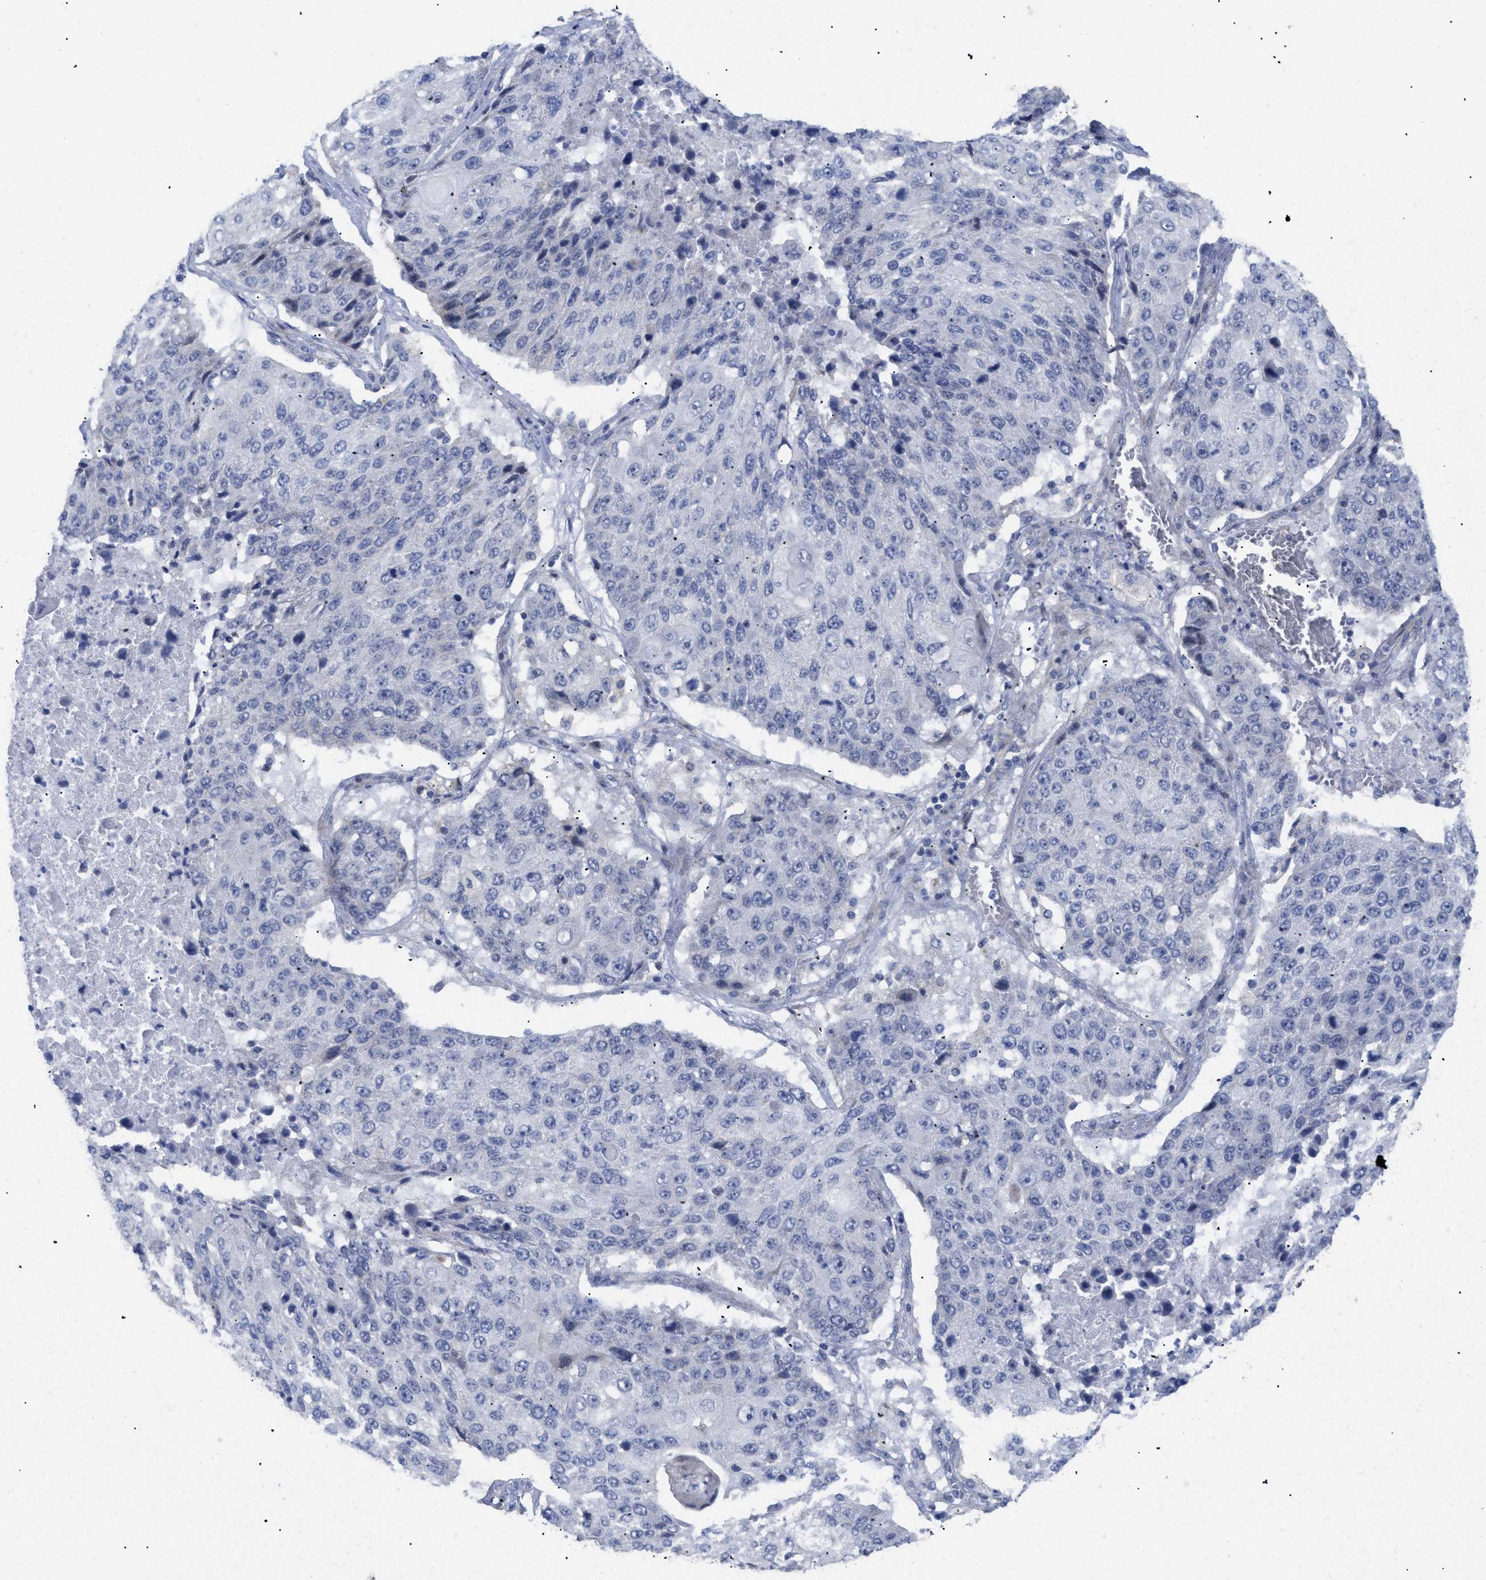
{"staining": {"intensity": "negative", "quantity": "none", "location": "none"}, "tissue": "lung cancer", "cell_type": "Tumor cells", "image_type": "cancer", "snomed": [{"axis": "morphology", "description": "Squamous cell carcinoma, NOS"}, {"axis": "topography", "description": "Lung"}], "caption": "Photomicrograph shows no protein staining in tumor cells of lung squamous cell carcinoma tissue. (DAB (3,3'-diaminobenzidine) IHC, high magnification).", "gene": "CAV3", "patient": {"sex": "male", "age": 61}}